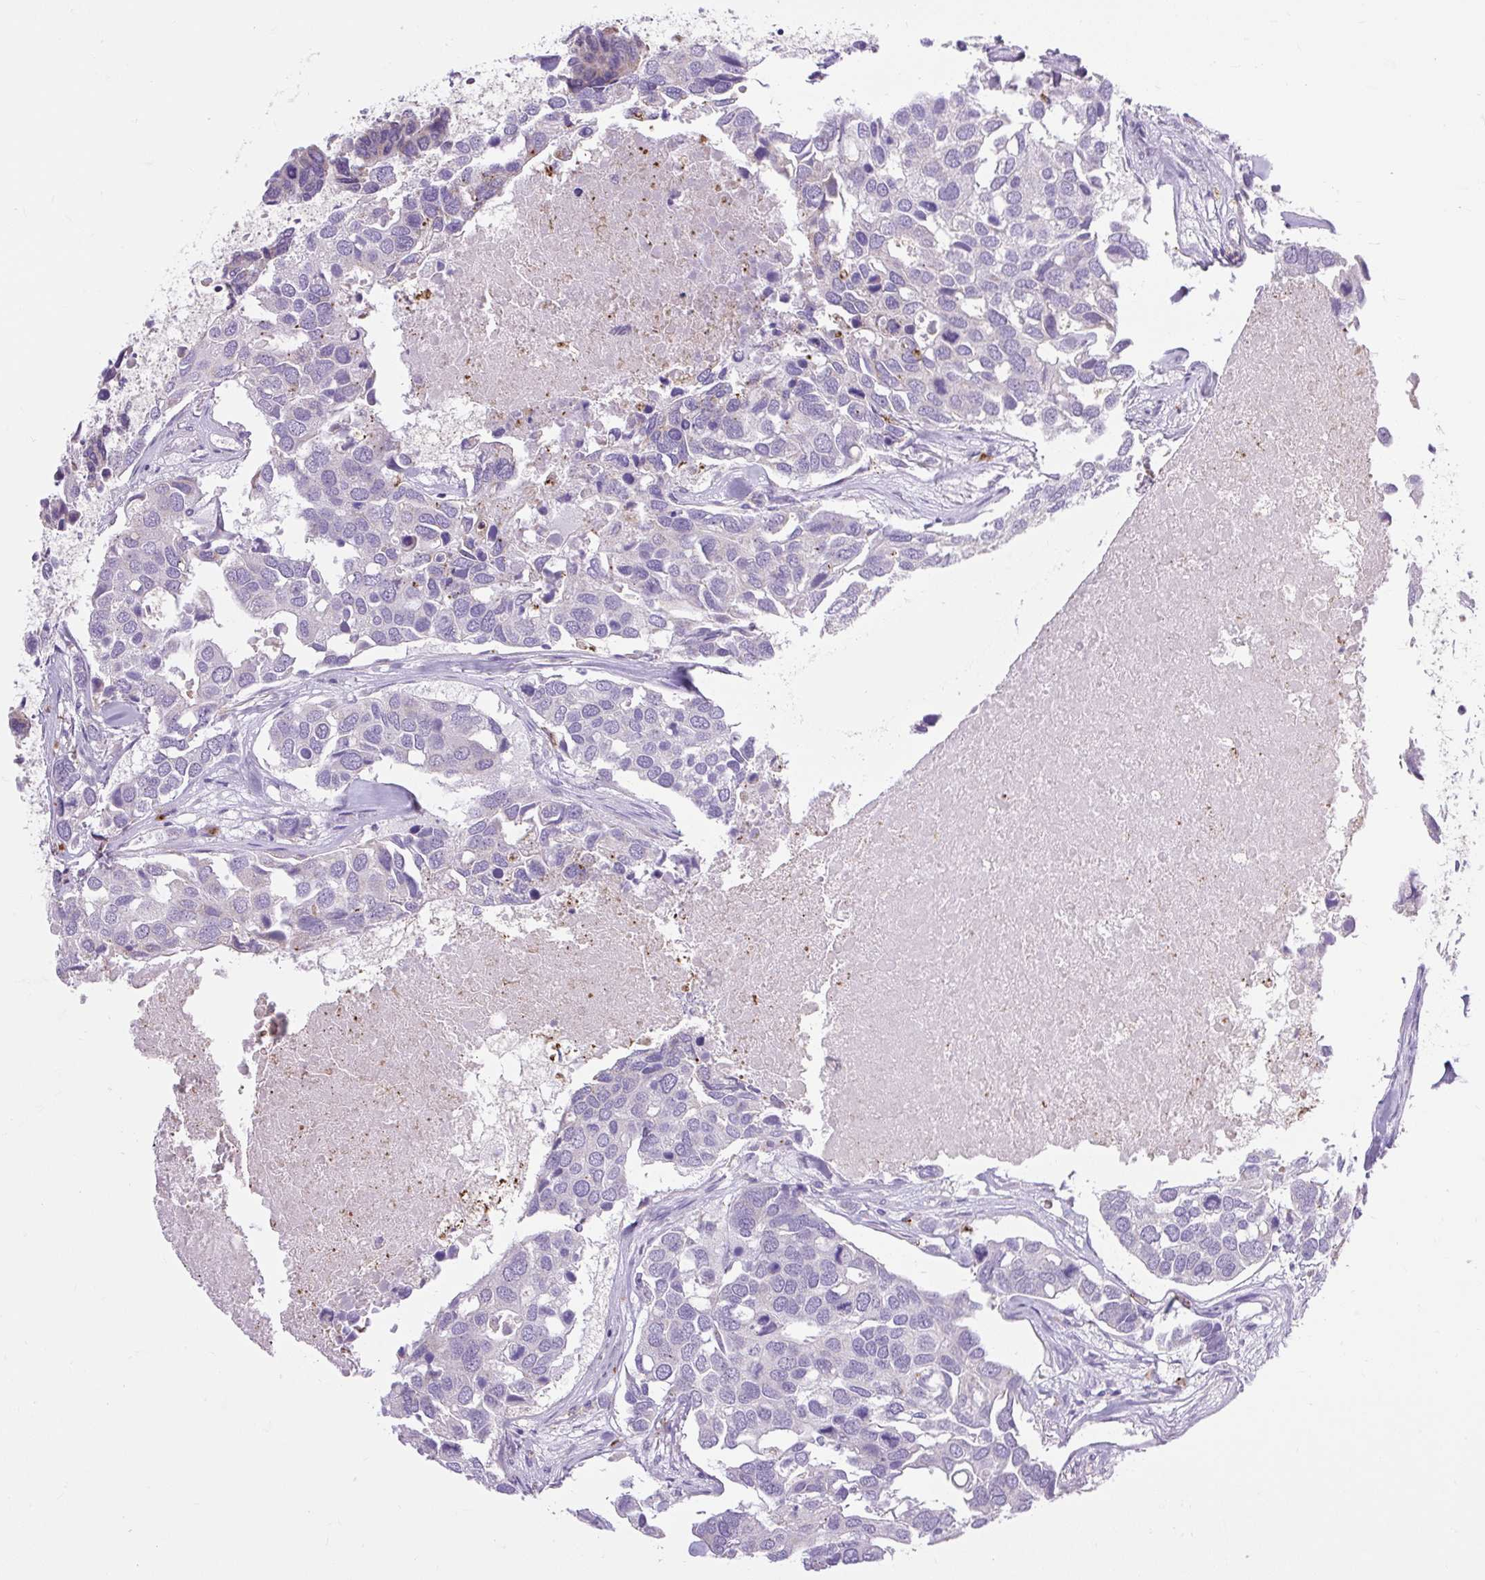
{"staining": {"intensity": "negative", "quantity": "none", "location": "none"}, "tissue": "breast cancer", "cell_type": "Tumor cells", "image_type": "cancer", "snomed": [{"axis": "morphology", "description": "Duct carcinoma"}, {"axis": "topography", "description": "Breast"}], "caption": "There is no significant staining in tumor cells of invasive ductal carcinoma (breast).", "gene": "RNASE10", "patient": {"sex": "female", "age": 83}}